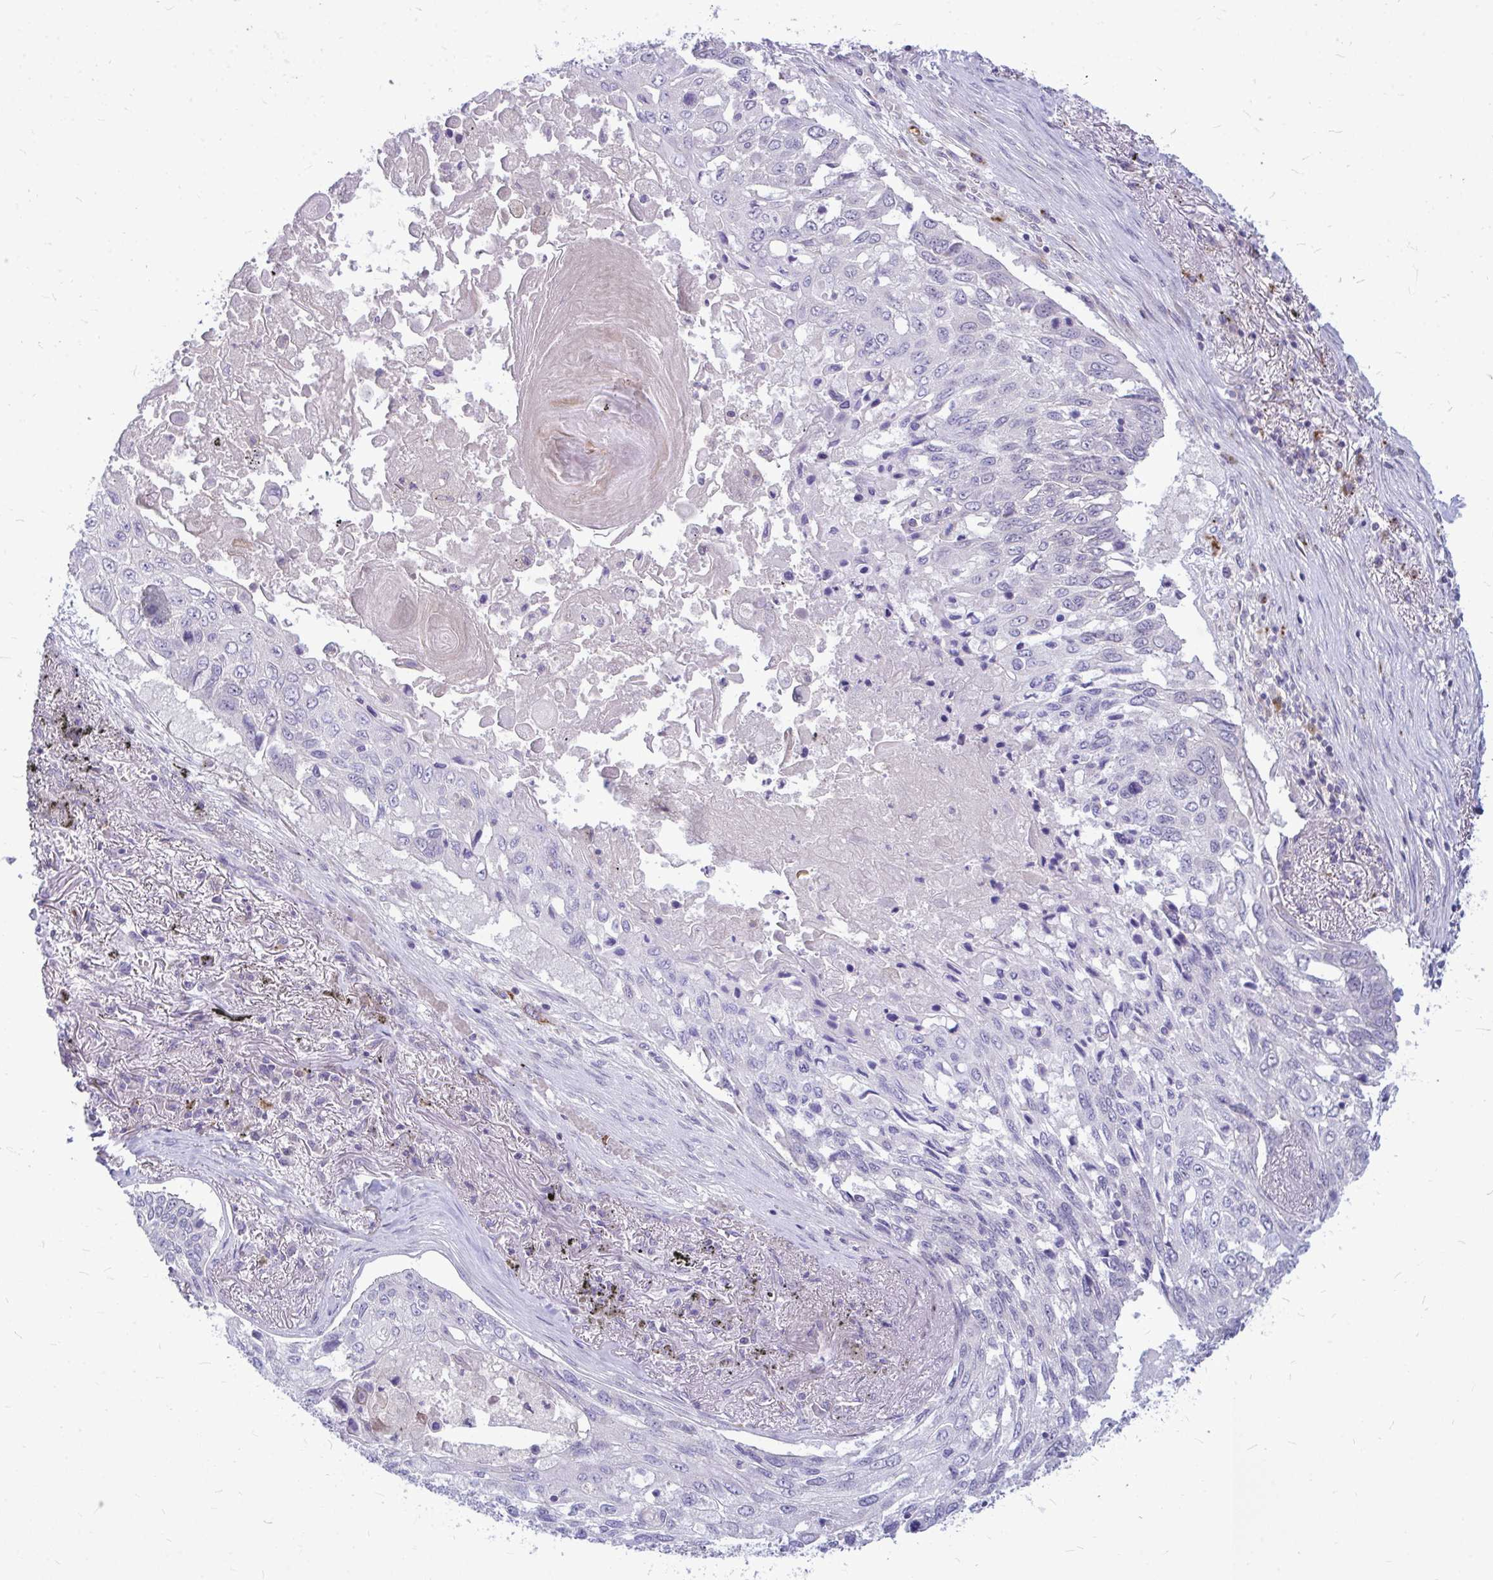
{"staining": {"intensity": "negative", "quantity": "none", "location": "none"}, "tissue": "lung cancer", "cell_type": "Tumor cells", "image_type": "cancer", "snomed": [{"axis": "morphology", "description": "Squamous cell carcinoma, NOS"}, {"axis": "topography", "description": "Lung"}], "caption": "Lung cancer (squamous cell carcinoma) stained for a protein using IHC demonstrates no expression tumor cells.", "gene": "ZSCAN25", "patient": {"sex": "male", "age": 75}}